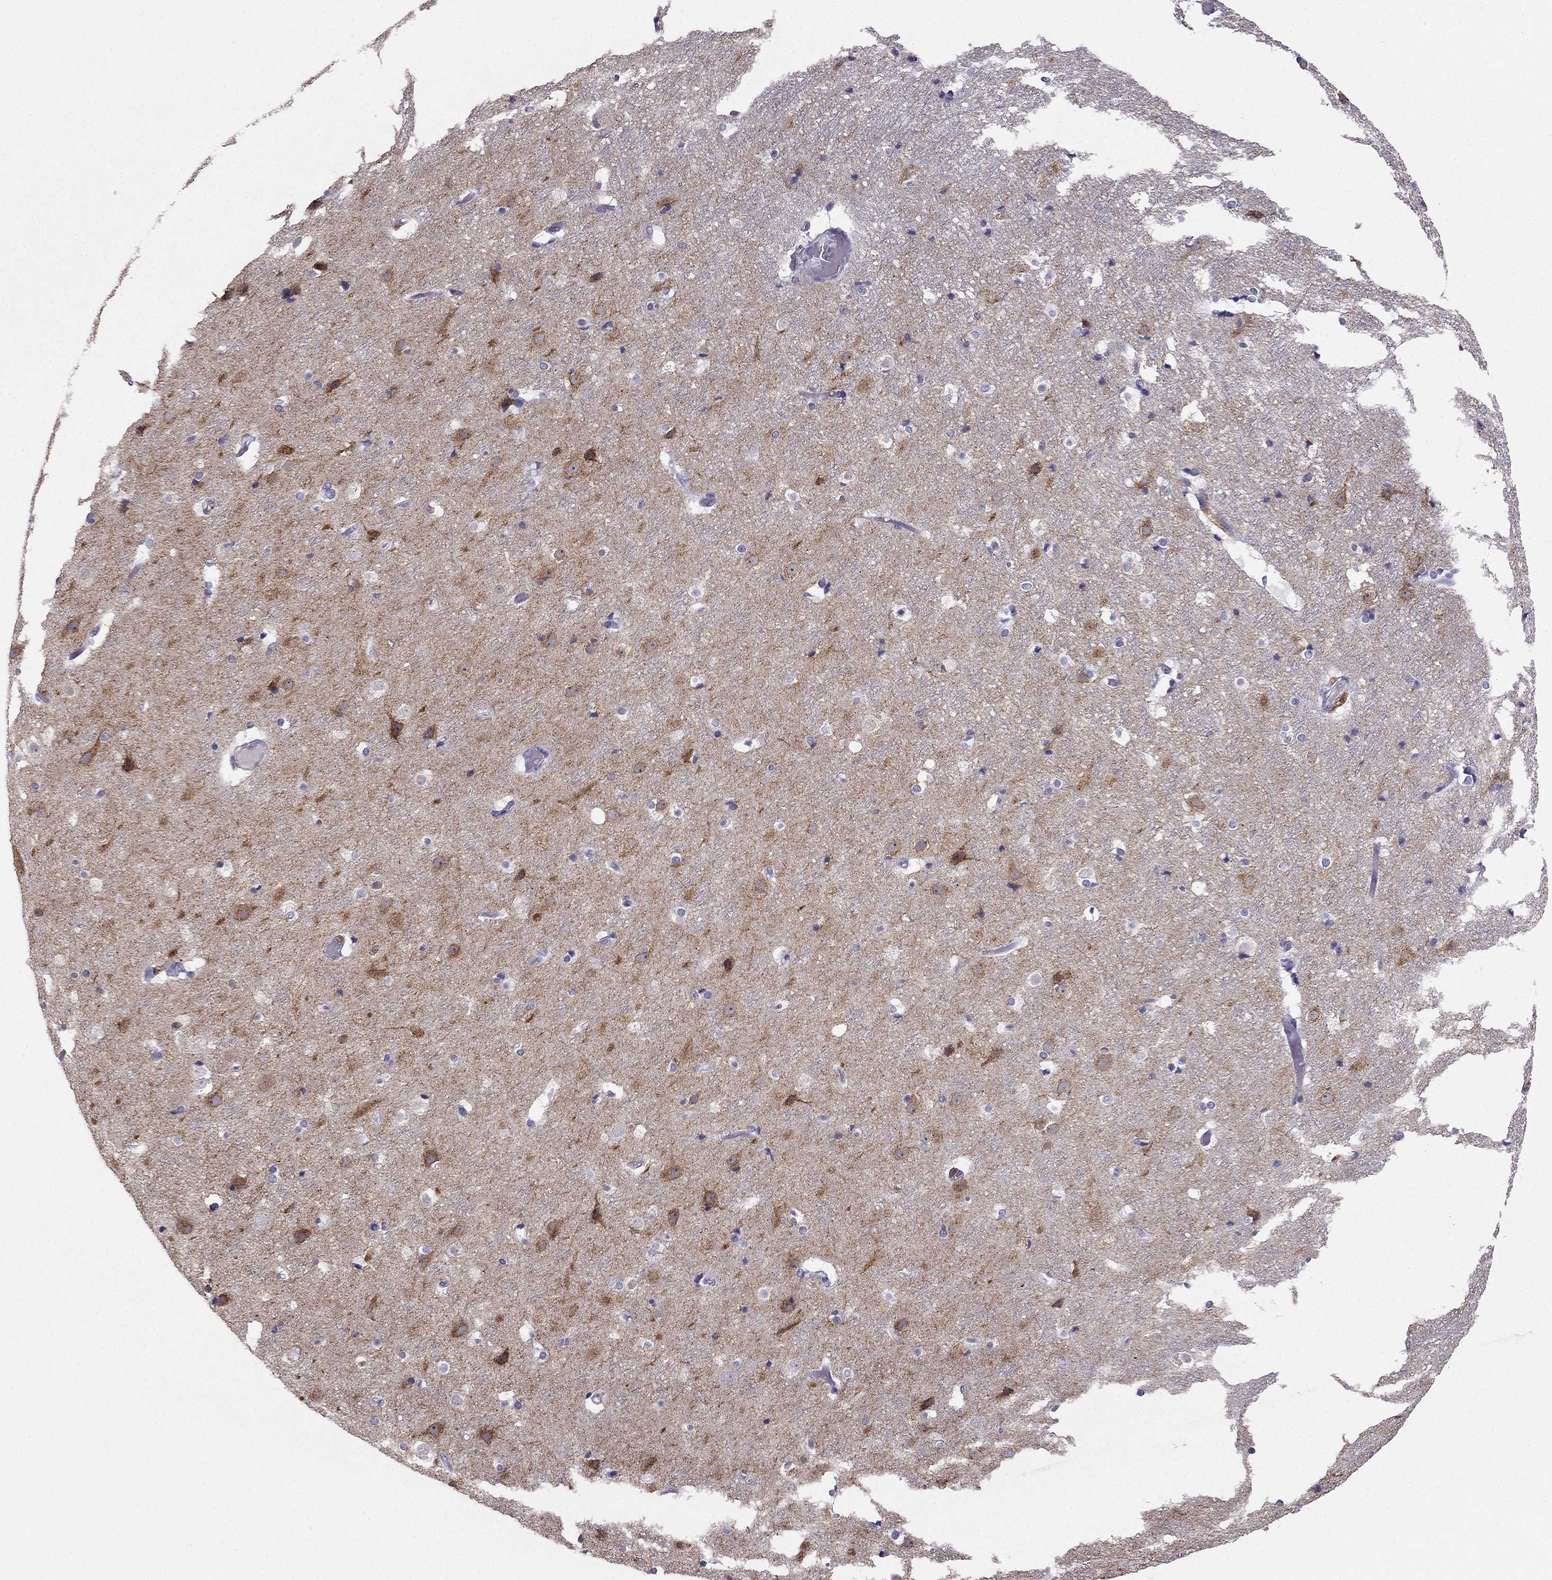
{"staining": {"intensity": "negative", "quantity": "none", "location": "none"}, "tissue": "cerebral cortex", "cell_type": "Endothelial cells", "image_type": "normal", "snomed": [{"axis": "morphology", "description": "Normal tissue, NOS"}, {"axis": "topography", "description": "Cerebral cortex"}], "caption": "Photomicrograph shows no protein expression in endothelial cells of unremarkable cerebral cortex. The staining was performed using DAB to visualize the protein expression in brown, while the nuclei were stained in blue with hematoxylin (Magnification: 20x).", "gene": "LMTK3", "patient": {"sex": "female", "age": 52}}